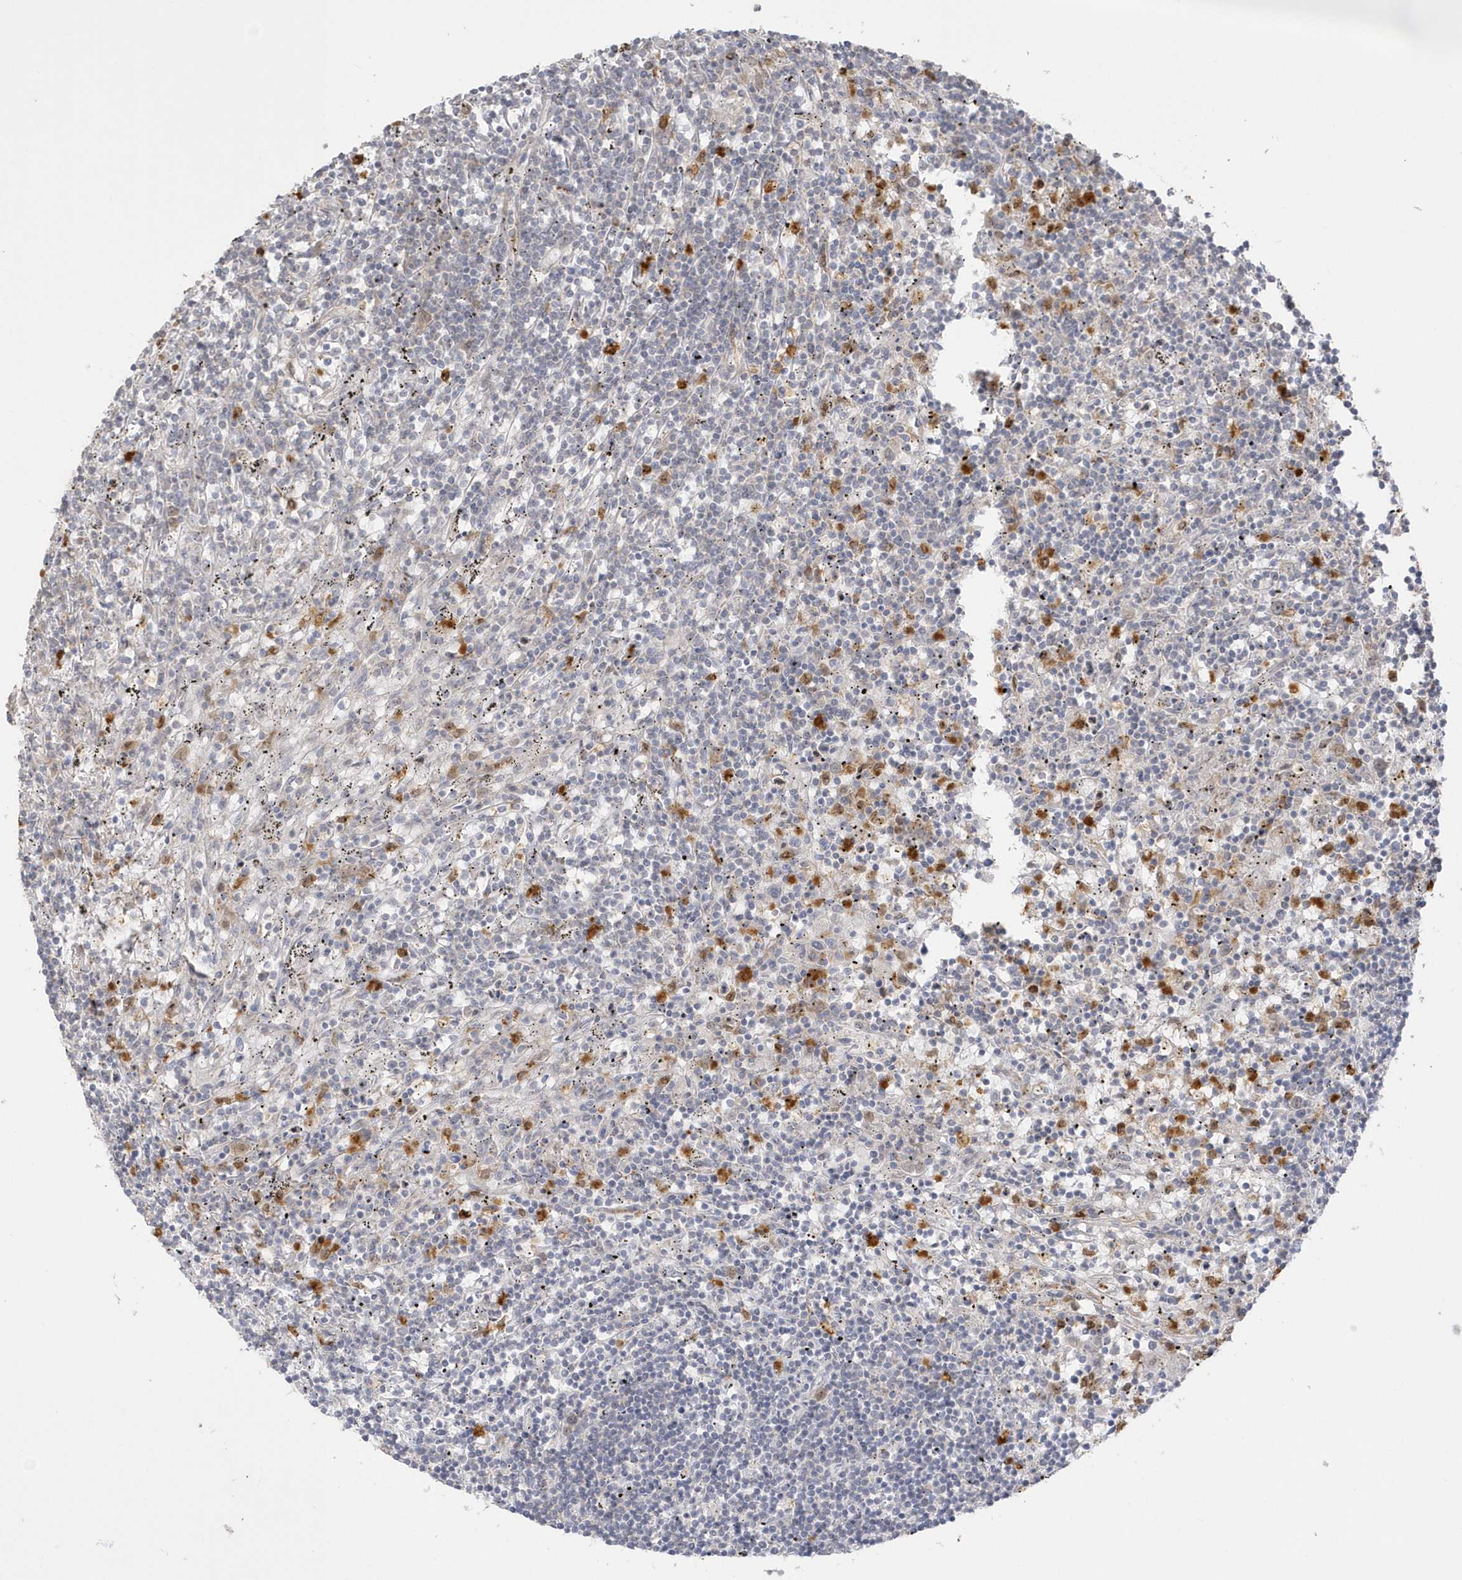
{"staining": {"intensity": "negative", "quantity": "none", "location": "none"}, "tissue": "lymphoma", "cell_type": "Tumor cells", "image_type": "cancer", "snomed": [{"axis": "morphology", "description": "Malignant lymphoma, non-Hodgkin's type, Low grade"}, {"axis": "topography", "description": "Spleen"}], "caption": "This photomicrograph is of lymphoma stained with IHC to label a protein in brown with the nuclei are counter-stained blue. There is no expression in tumor cells.", "gene": "NAF1", "patient": {"sex": "male", "age": 76}}